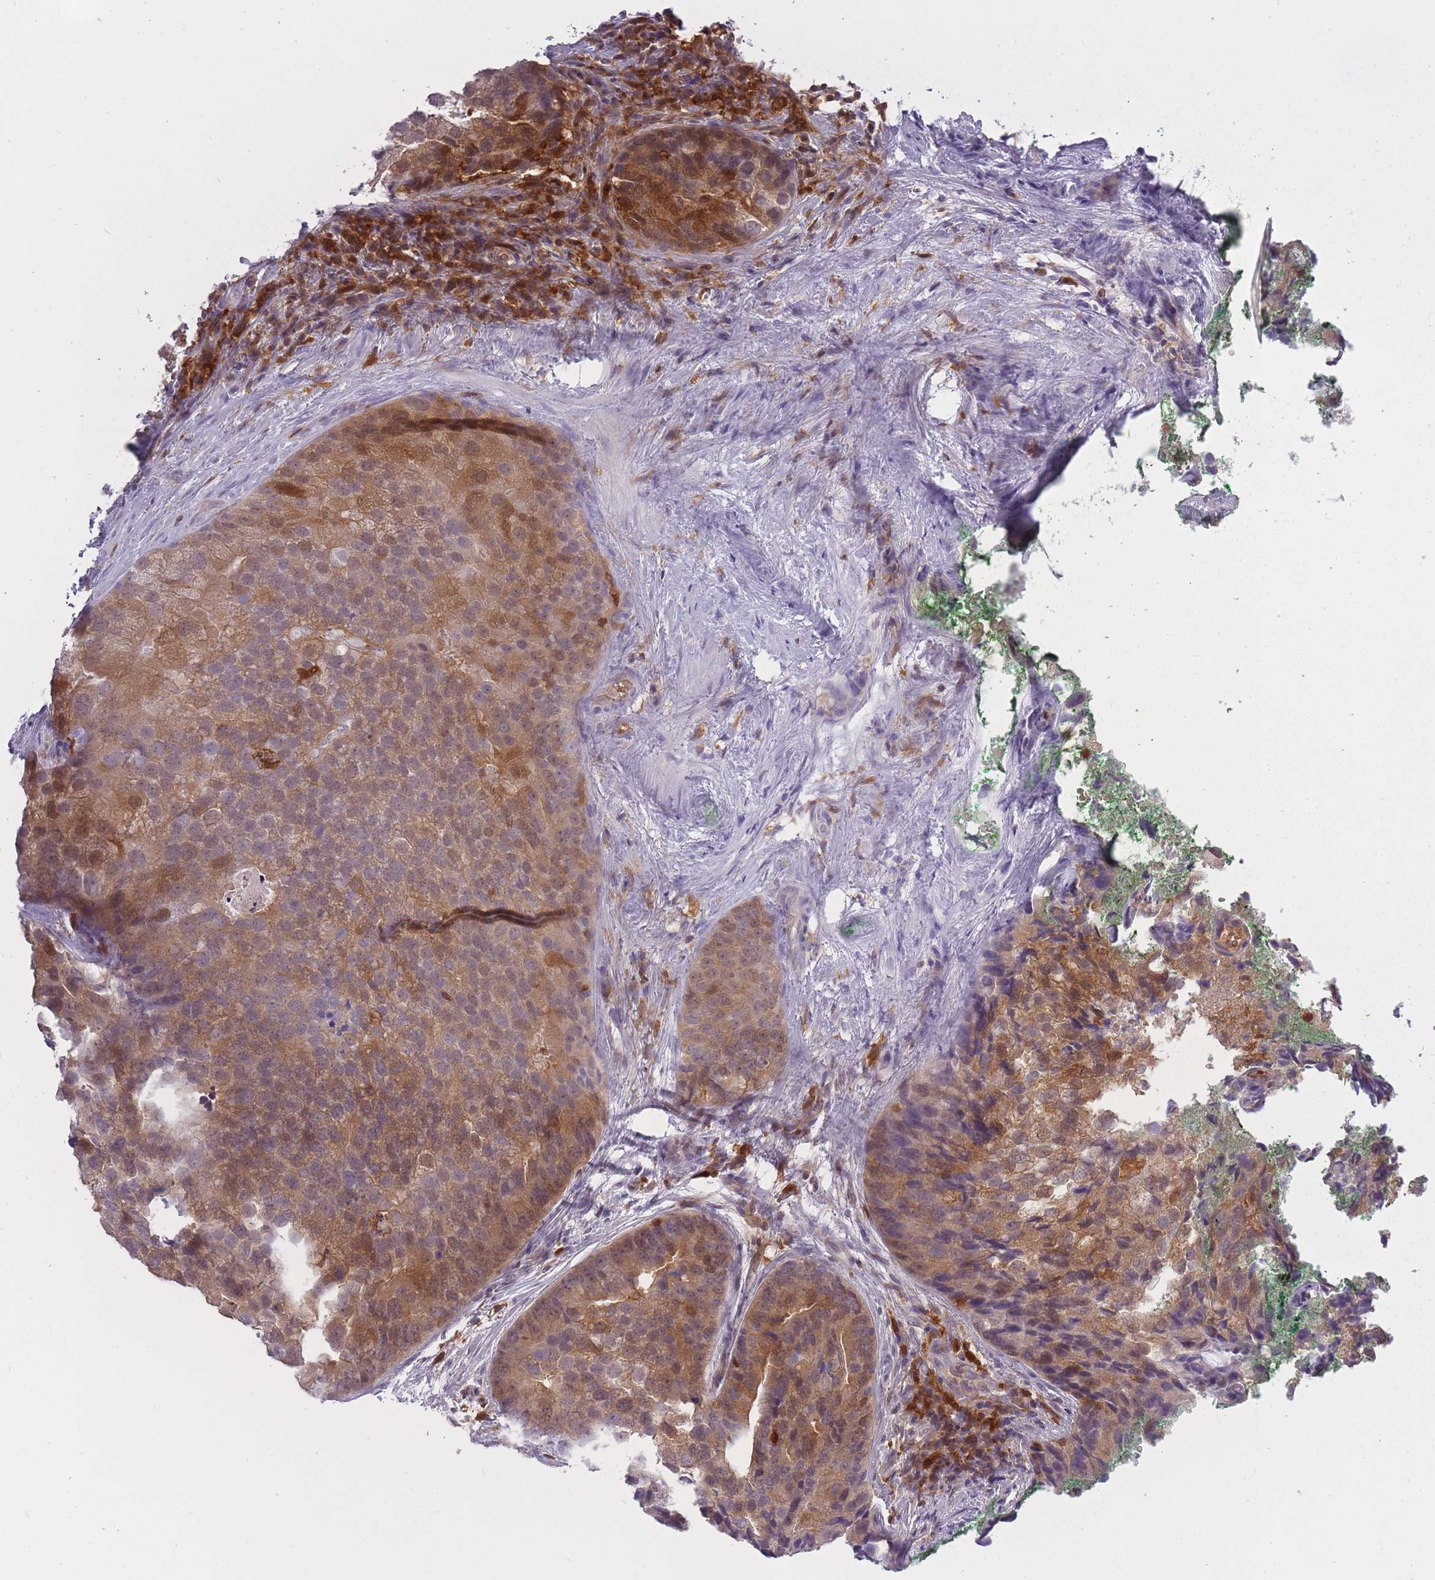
{"staining": {"intensity": "strong", "quantity": ">75%", "location": "cytoplasmic/membranous,nuclear"}, "tissue": "prostate cancer", "cell_type": "Tumor cells", "image_type": "cancer", "snomed": [{"axis": "morphology", "description": "Adenocarcinoma, High grade"}, {"axis": "topography", "description": "Prostate"}], "caption": "Tumor cells demonstrate high levels of strong cytoplasmic/membranous and nuclear positivity in about >75% of cells in human prostate cancer (adenocarcinoma (high-grade)).", "gene": "CXorf38", "patient": {"sex": "male", "age": 62}}